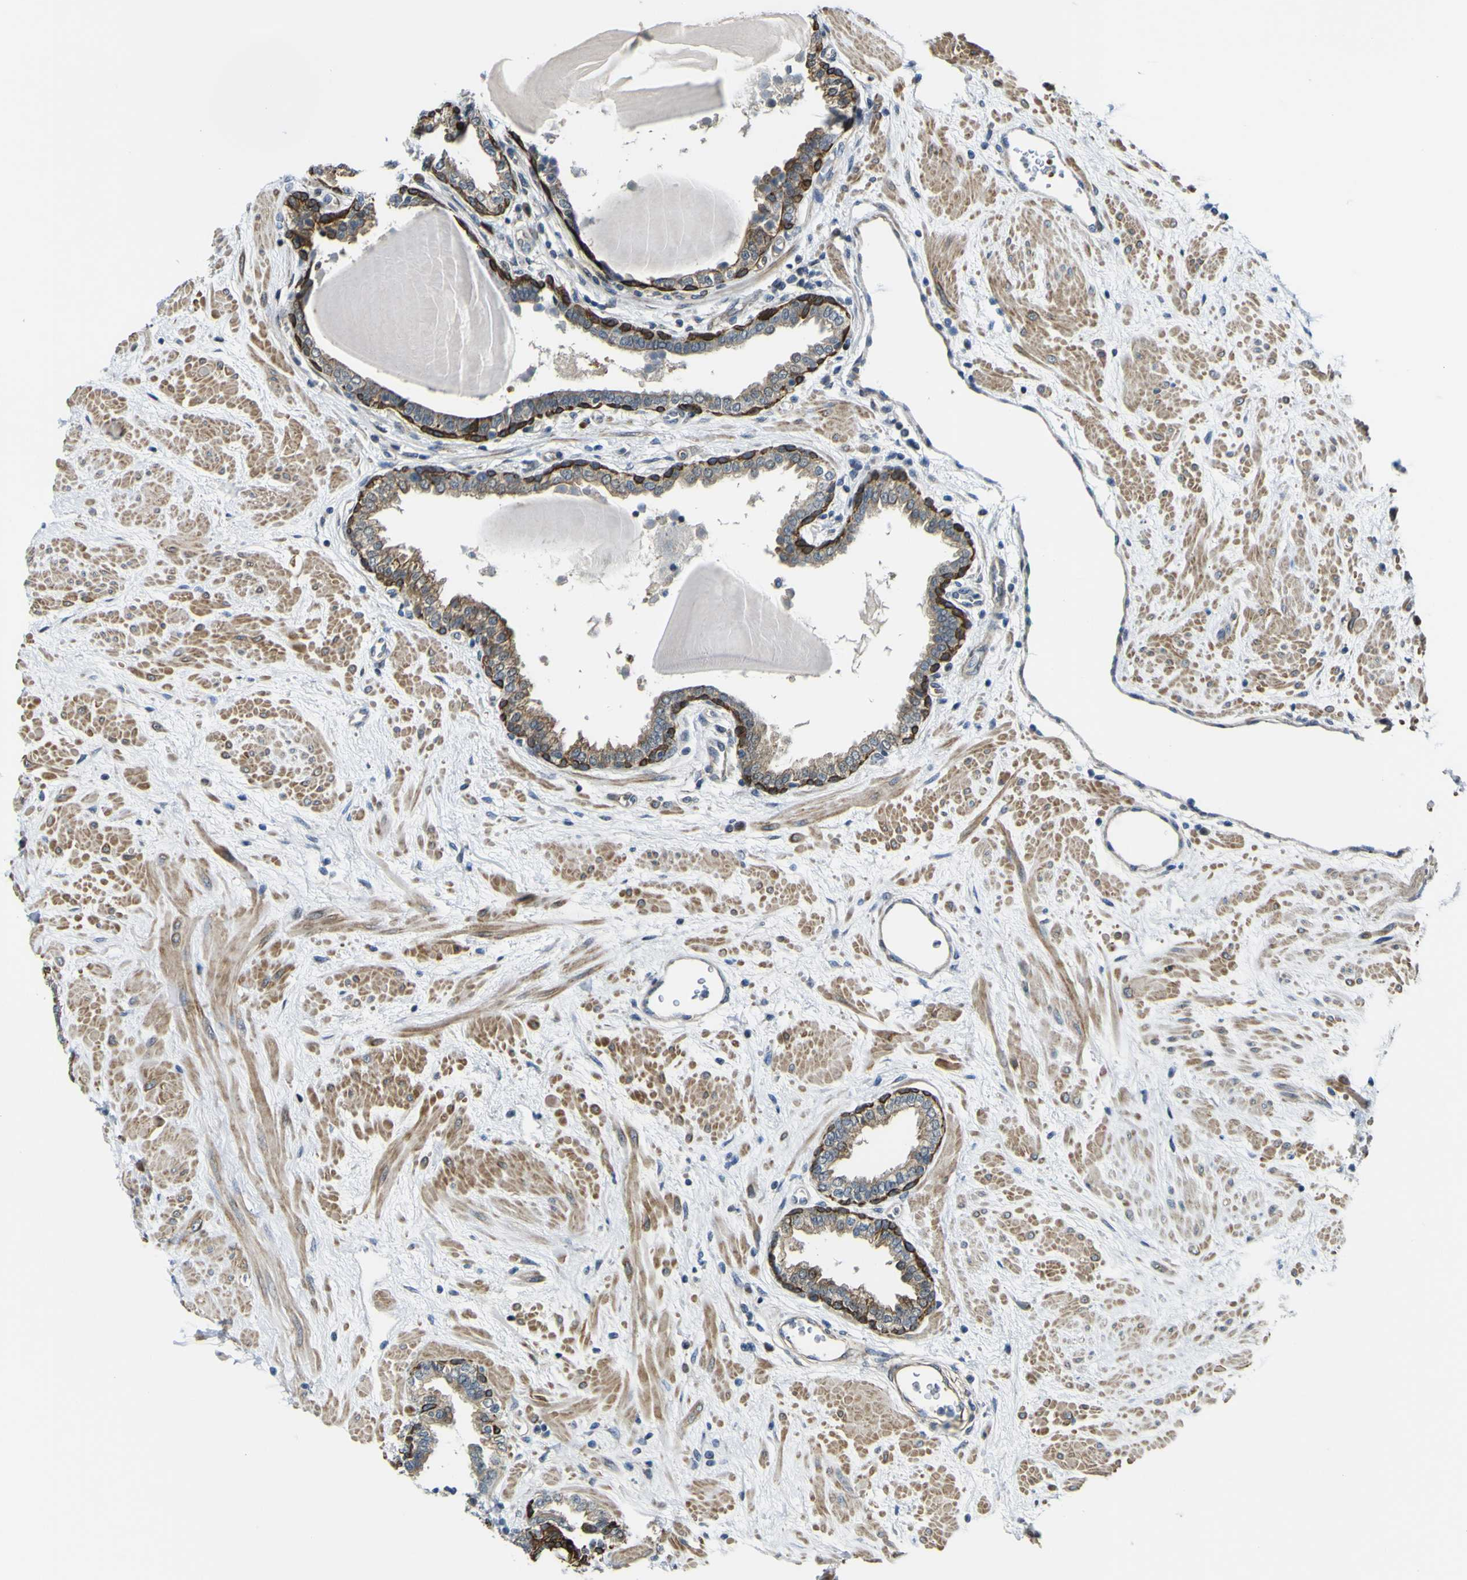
{"staining": {"intensity": "strong", "quantity": "25%-75%", "location": "cytoplasmic/membranous"}, "tissue": "prostate", "cell_type": "Glandular cells", "image_type": "normal", "snomed": [{"axis": "morphology", "description": "Normal tissue, NOS"}, {"axis": "topography", "description": "Prostate"}], "caption": "DAB (3,3'-diaminobenzidine) immunohistochemical staining of unremarkable human prostate reveals strong cytoplasmic/membranous protein positivity in about 25%-75% of glandular cells. The staining was performed using DAB to visualize the protein expression in brown, while the nuclei were stained in blue with hematoxylin (Magnification: 20x).", "gene": "KDM7A", "patient": {"sex": "male", "age": 51}}